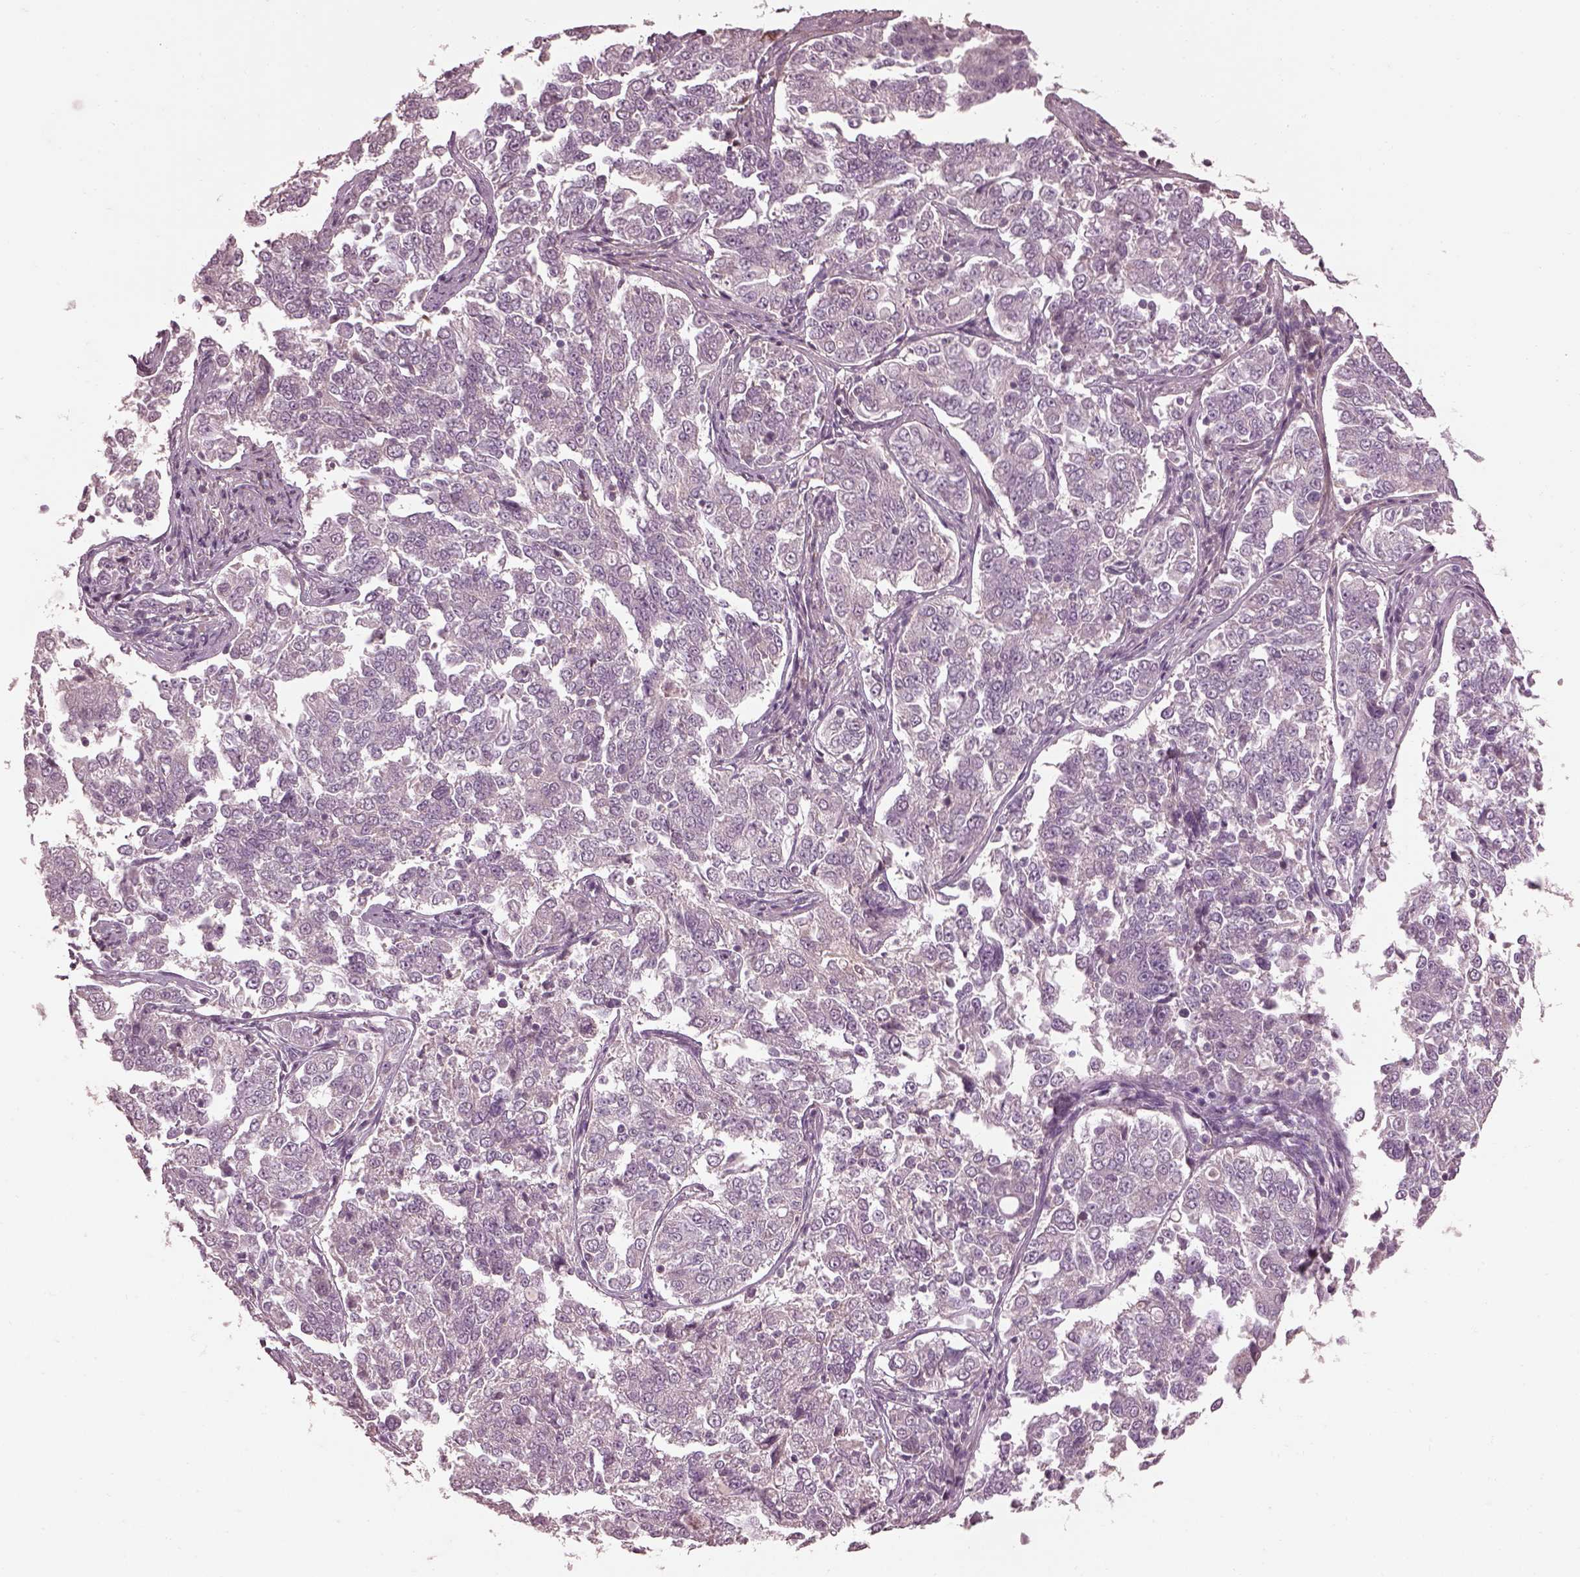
{"staining": {"intensity": "negative", "quantity": "none", "location": "none"}, "tissue": "endometrial cancer", "cell_type": "Tumor cells", "image_type": "cancer", "snomed": [{"axis": "morphology", "description": "Adenocarcinoma, NOS"}, {"axis": "topography", "description": "Endometrium"}], "caption": "This is an immunohistochemistry (IHC) micrograph of endometrial adenocarcinoma. There is no expression in tumor cells.", "gene": "EFEMP1", "patient": {"sex": "female", "age": 43}}